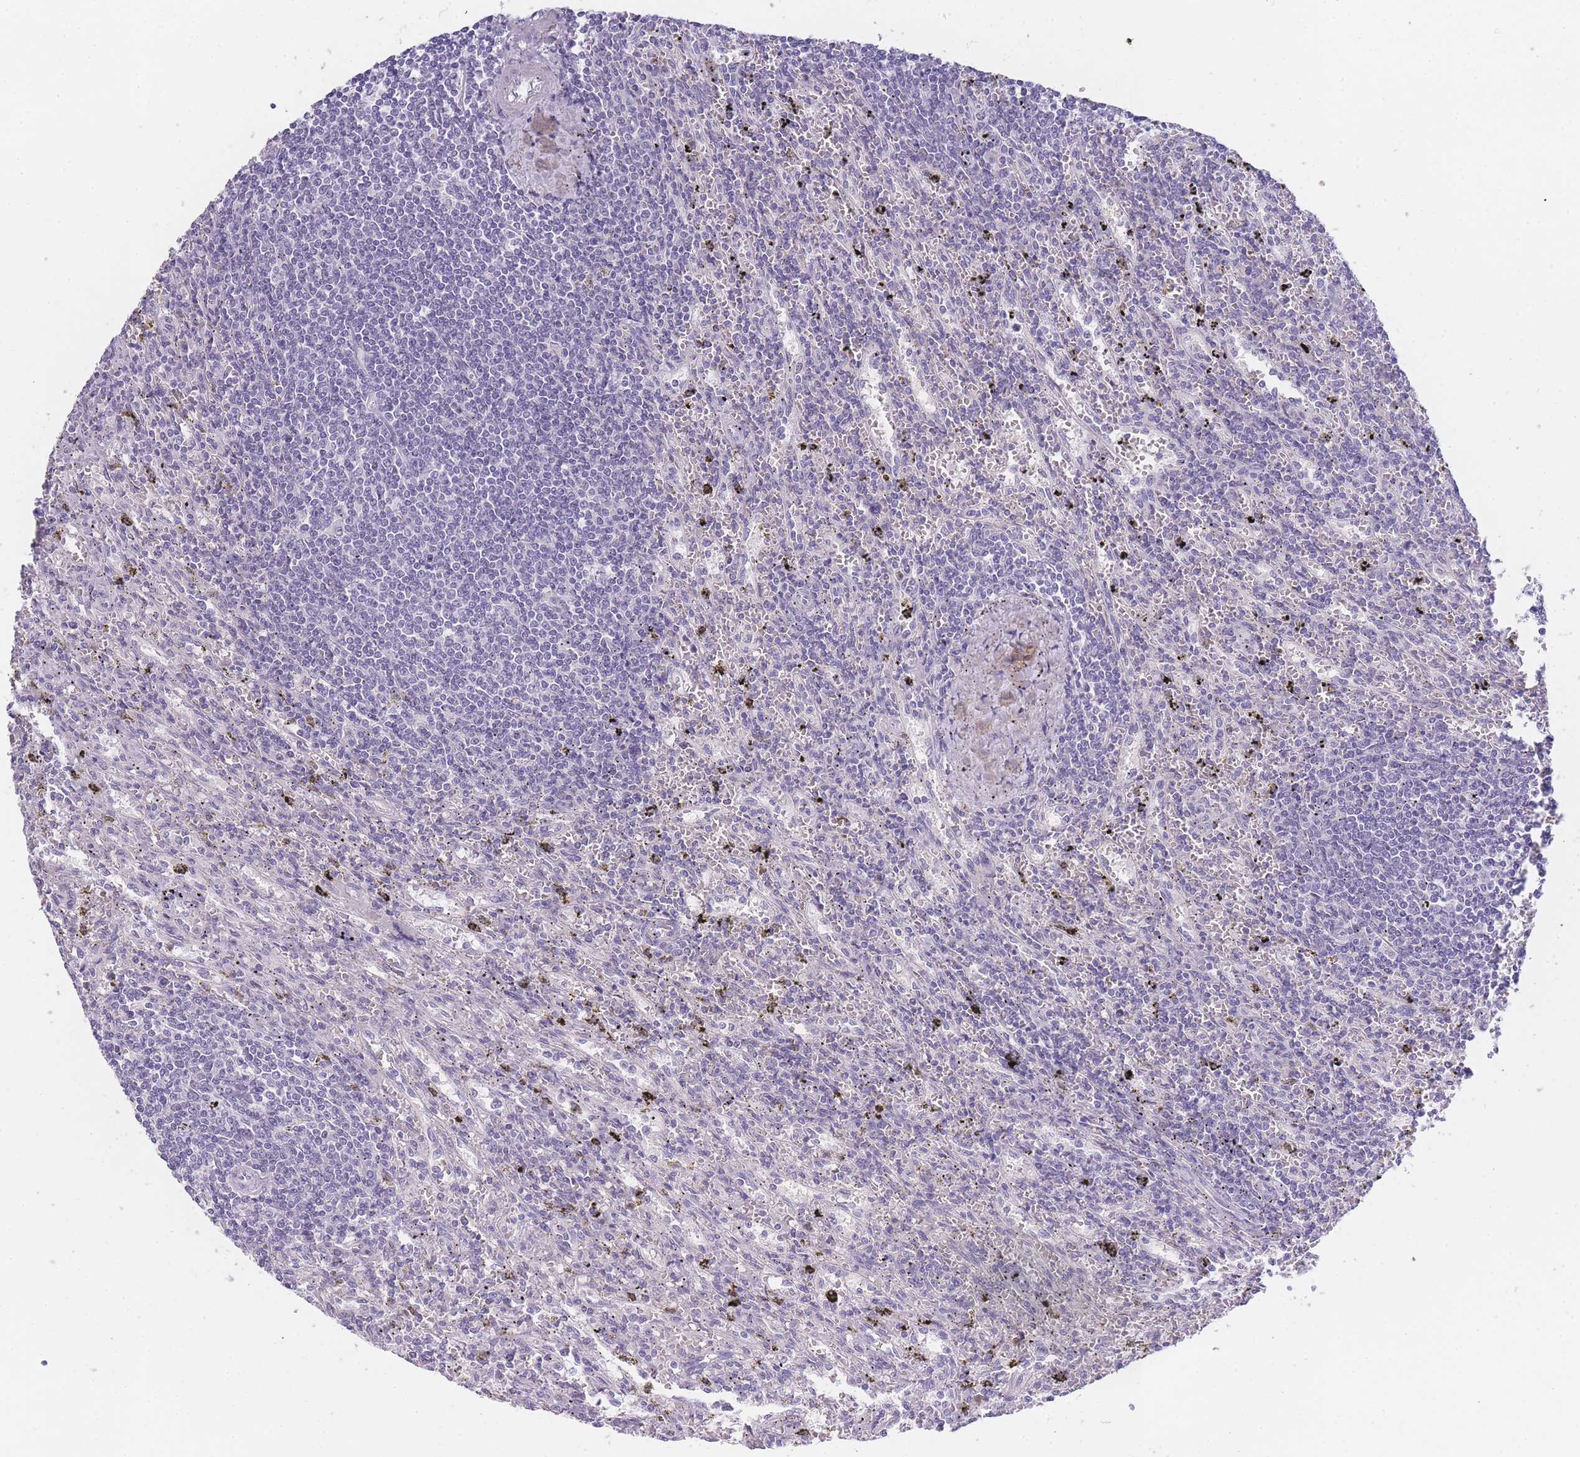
{"staining": {"intensity": "negative", "quantity": "none", "location": "none"}, "tissue": "lymphoma", "cell_type": "Tumor cells", "image_type": "cancer", "snomed": [{"axis": "morphology", "description": "Malignant lymphoma, non-Hodgkin's type, Low grade"}, {"axis": "topography", "description": "Spleen"}], "caption": "A micrograph of human lymphoma is negative for staining in tumor cells.", "gene": "INS", "patient": {"sex": "male", "age": 76}}